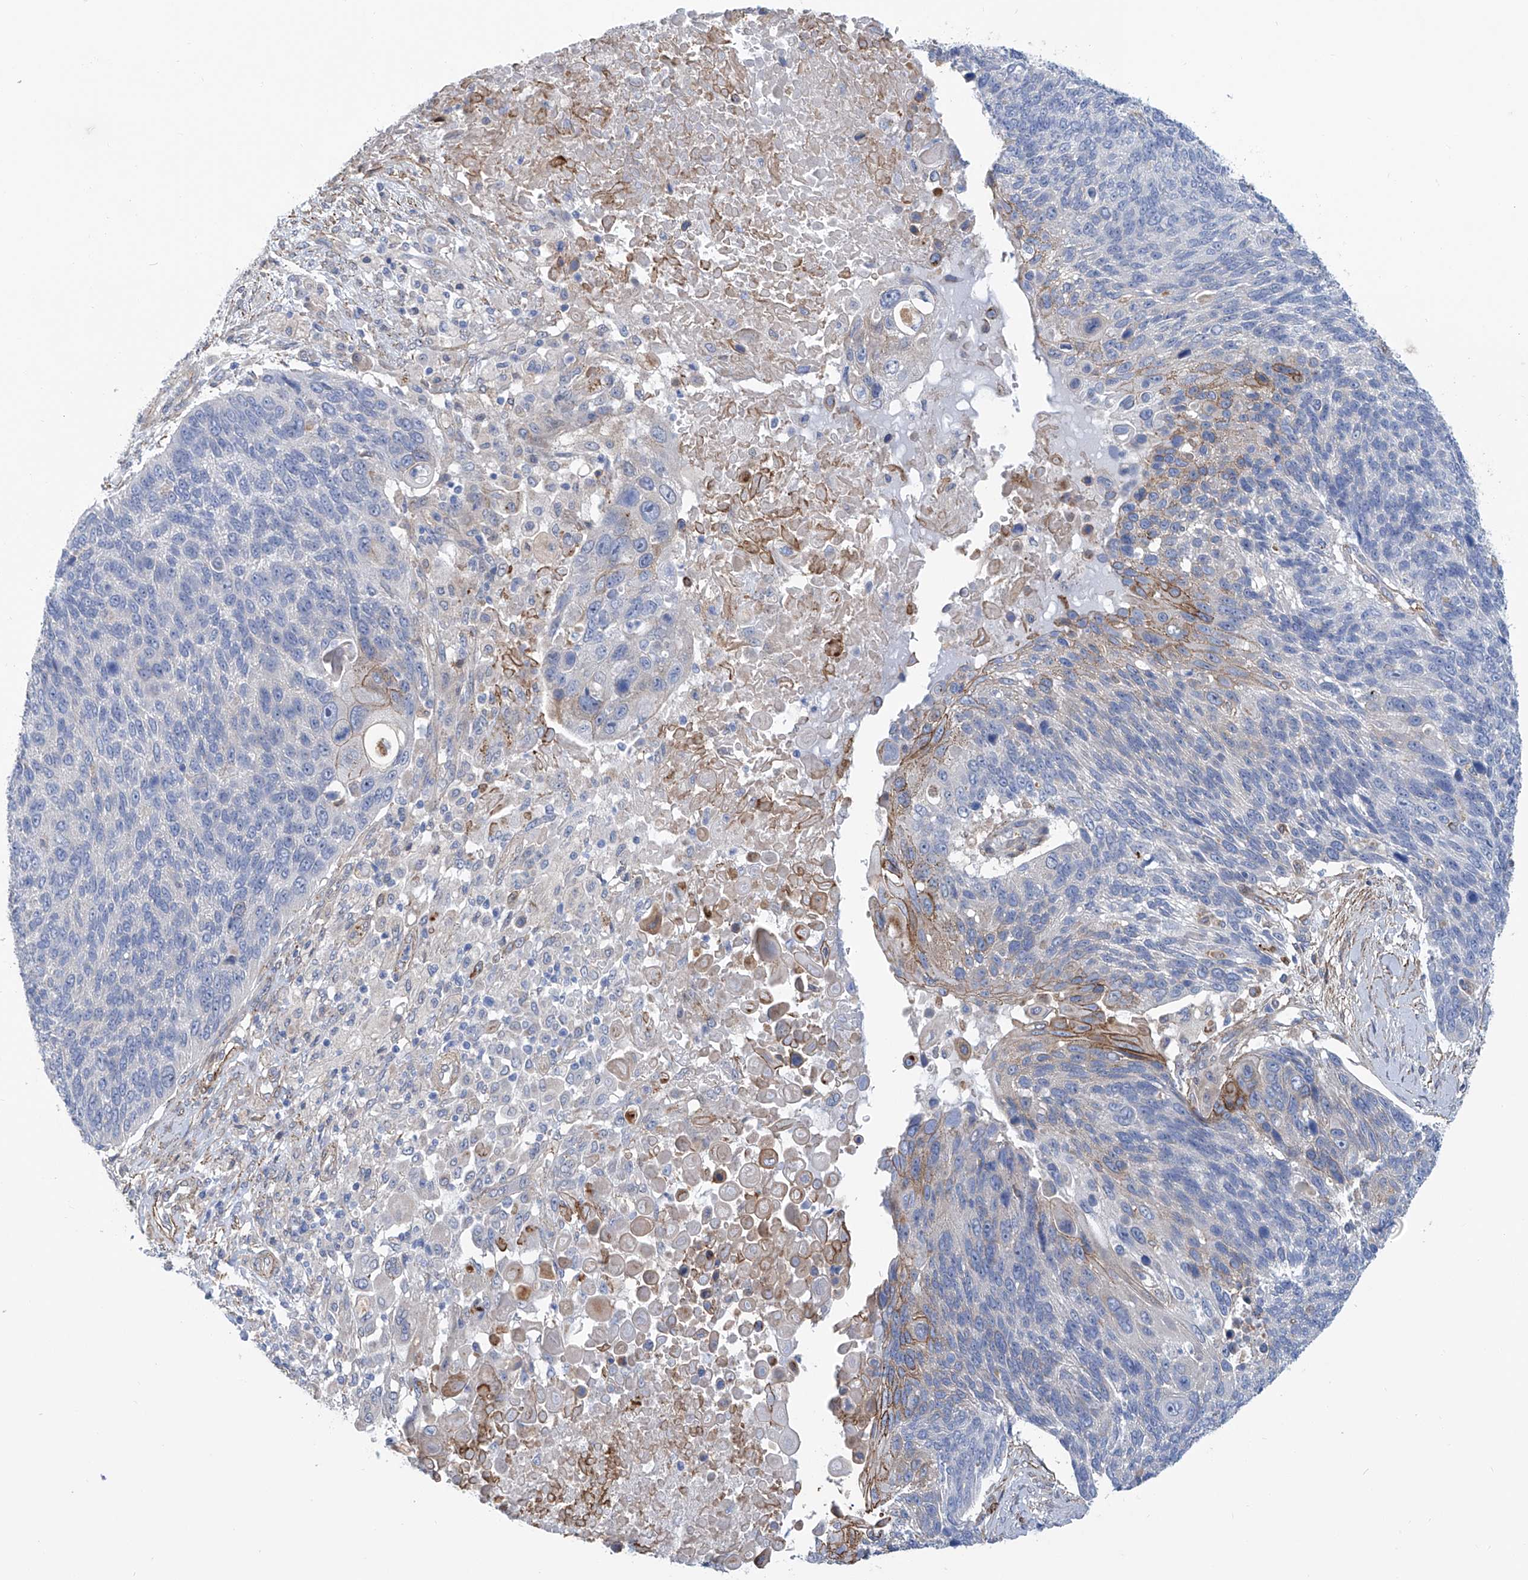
{"staining": {"intensity": "strong", "quantity": "<25%", "location": "cytoplasmic/membranous"}, "tissue": "lung cancer", "cell_type": "Tumor cells", "image_type": "cancer", "snomed": [{"axis": "morphology", "description": "Squamous cell carcinoma, NOS"}, {"axis": "topography", "description": "Lung"}], "caption": "Protein expression by immunohistochemistry (IHC) demonstrates strong cytoplasmic/membranous staining in about <25% of tumor cells in lung cancer. The protein of interest is stained brown, and the nuclei are stained in blue (DAB IHC with brightfield microscopy, high magnification).", "gene": "TNN", "patient": {"sex": "male", "age": 66}}